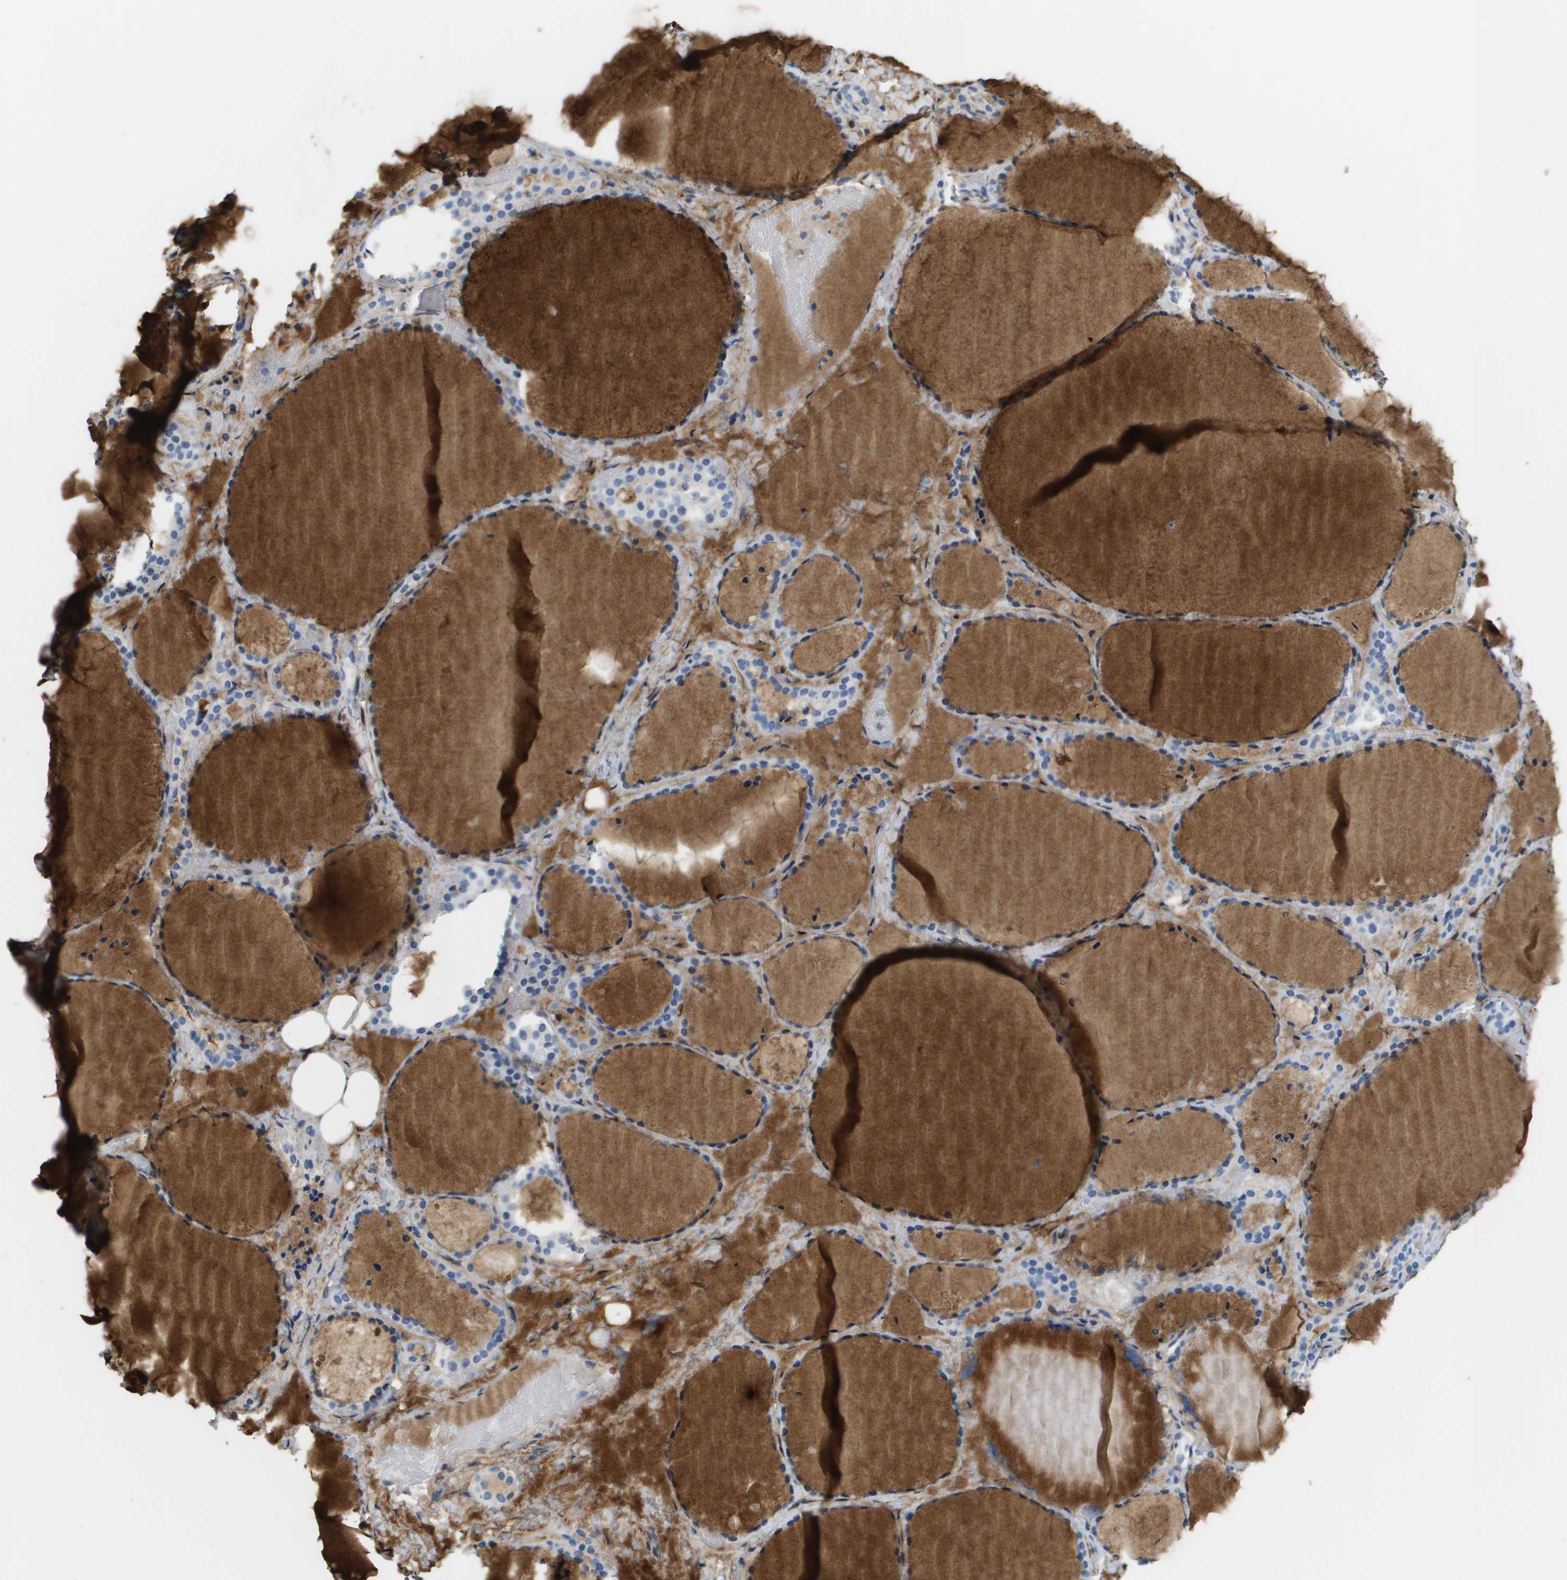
{"staining": {"intensity": "negative", "quantity": "none", "location": "none"}, "tissue": "thyroid gland", "cell_type": "Glandular cells", "image_type": "normal", "snomed": [{"axis": "morphology", "description": "Normal tissue, NOS"}, {"axis": "topography", "description": "Thyroid gland"}], "caption": "IHC photomicrograph of unremarkable thyroid gland: human thyroid gland stained with DAB exhibits no significant protein staining in glandular cells. Nuclei are stained in blue.", "gene": "FABP5", "patient": {"sex": "female", "age": 44}}